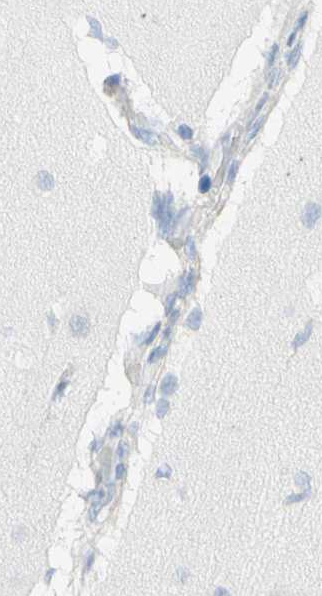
{"staining": {"intensity": "weak", "quantity": "25%-75%", "location": "cytoplasmic/membranous"}, "tissue": "cerebral cortex", "cell_type": "Endothelial cells", "image_type": "normal", "snomed": [{"axis": "morphology", "description": "Normal tissue, NOS"}, {"axis": "topography", "description": "Cerebral cortex"}], "caption": "Protein staining of unremarkable cerebral cortex shows weak cytoplasmic/membranous expression in about 25%-75% of endothelial cells. (DAB IHC with brightfield microscopy, high magnification).", "gene": "B4GALNT3", "patient": {"sex": "male", "age": 62}}